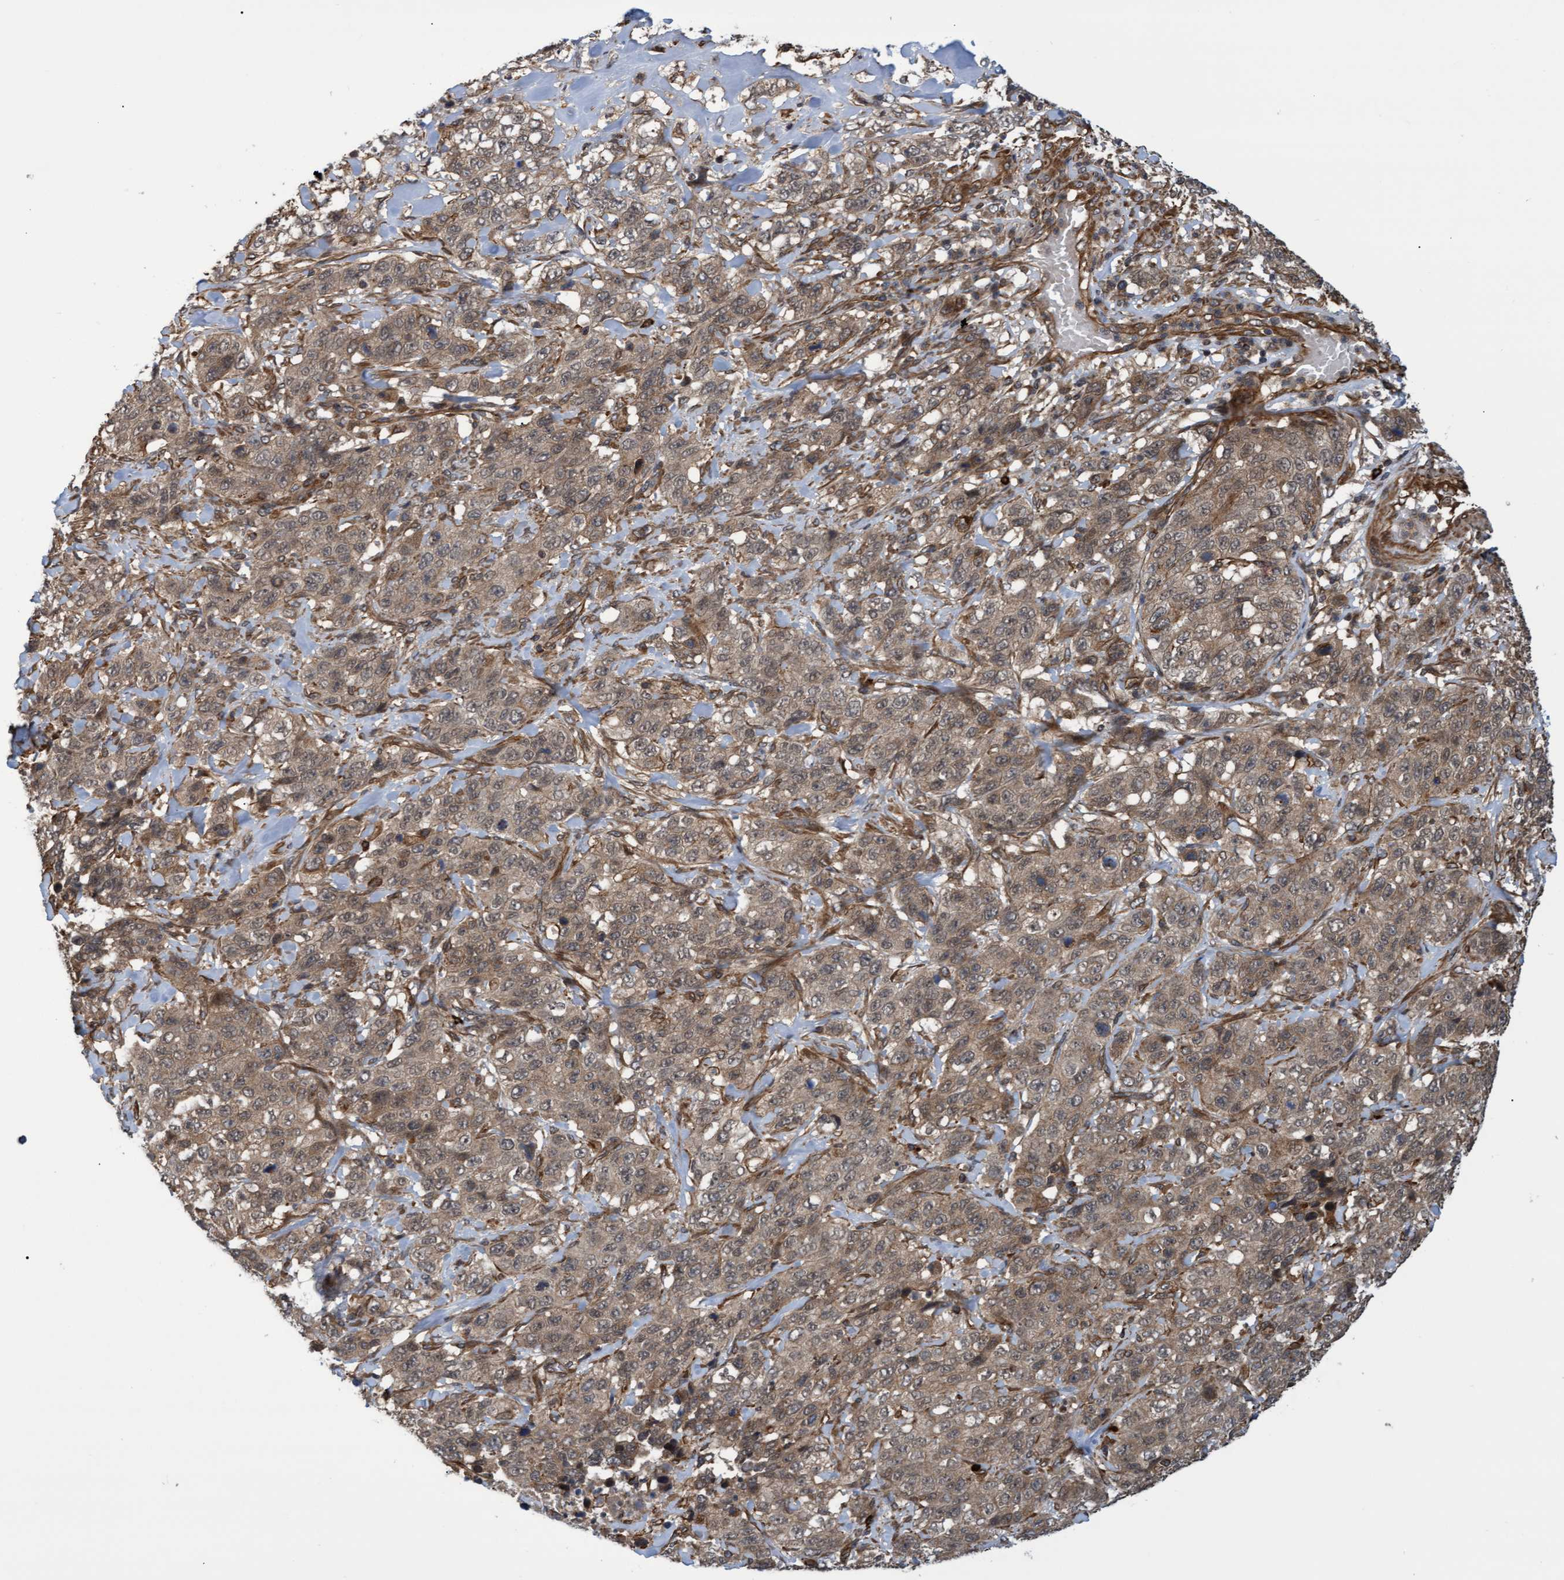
{"staining": {"intensity": "moderate", "quantity": ">75%", "location": "cytoplasmic/membranous"}, "tissue": "stomach cancer", "cell_type": "Tumor cells", "image_type": "cancer", "snomed": [{"axis": "morphology", "description": "Adenocarcinoma, NOS"}, {"axis": "topography", "description": "Stomach"}], "caption": "DAB (3,3'-diaminobenzidine) immunohistochemical staining of stomach adenocarcinoma reveals moderate cytoplasmic/membranous protein positivity in about >75% of tumor cells.", "gene": "TNFRSF10B", "patient": {"sex": "male", "age": 48}}